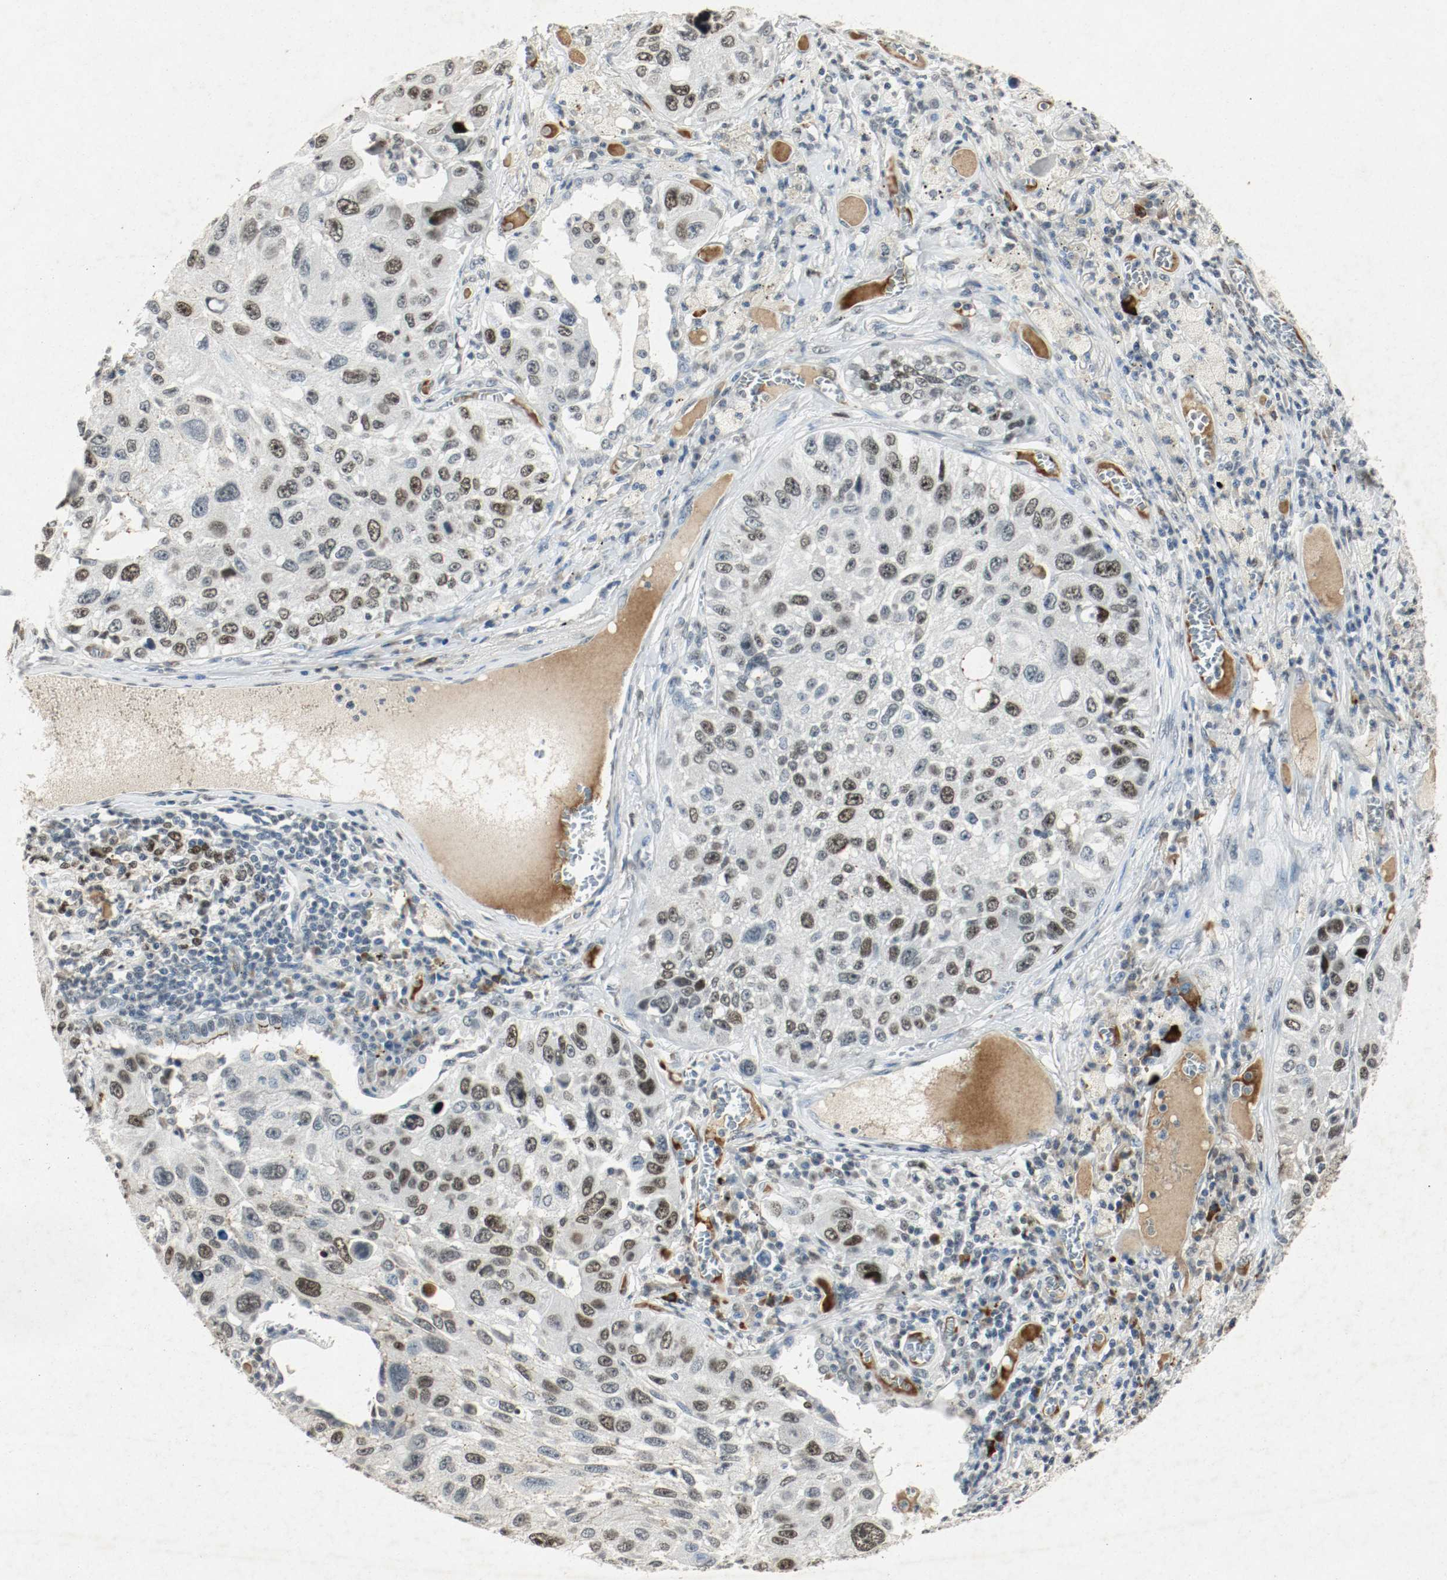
{"staining": {"intensity": "strong", "quantity": ">75%", "location": "nuclear"}, "tissue": "lung cancer", "cell_type": "Tumor cells", "image_type": "cancer", "snomed": [{"axis": "morphology", "description": "Squamous cell carcinoma, NOS"}, {"axis": "topography", "description": "Lung"}], "caption": "Lung cancer stained with DAB immunohistochemistry (IHC) exhibits high levels of strong nuclear expression in about >75% of tumor cells.", "gene": "DNMT1", "patient": {"sex": "male", "age": 71}}